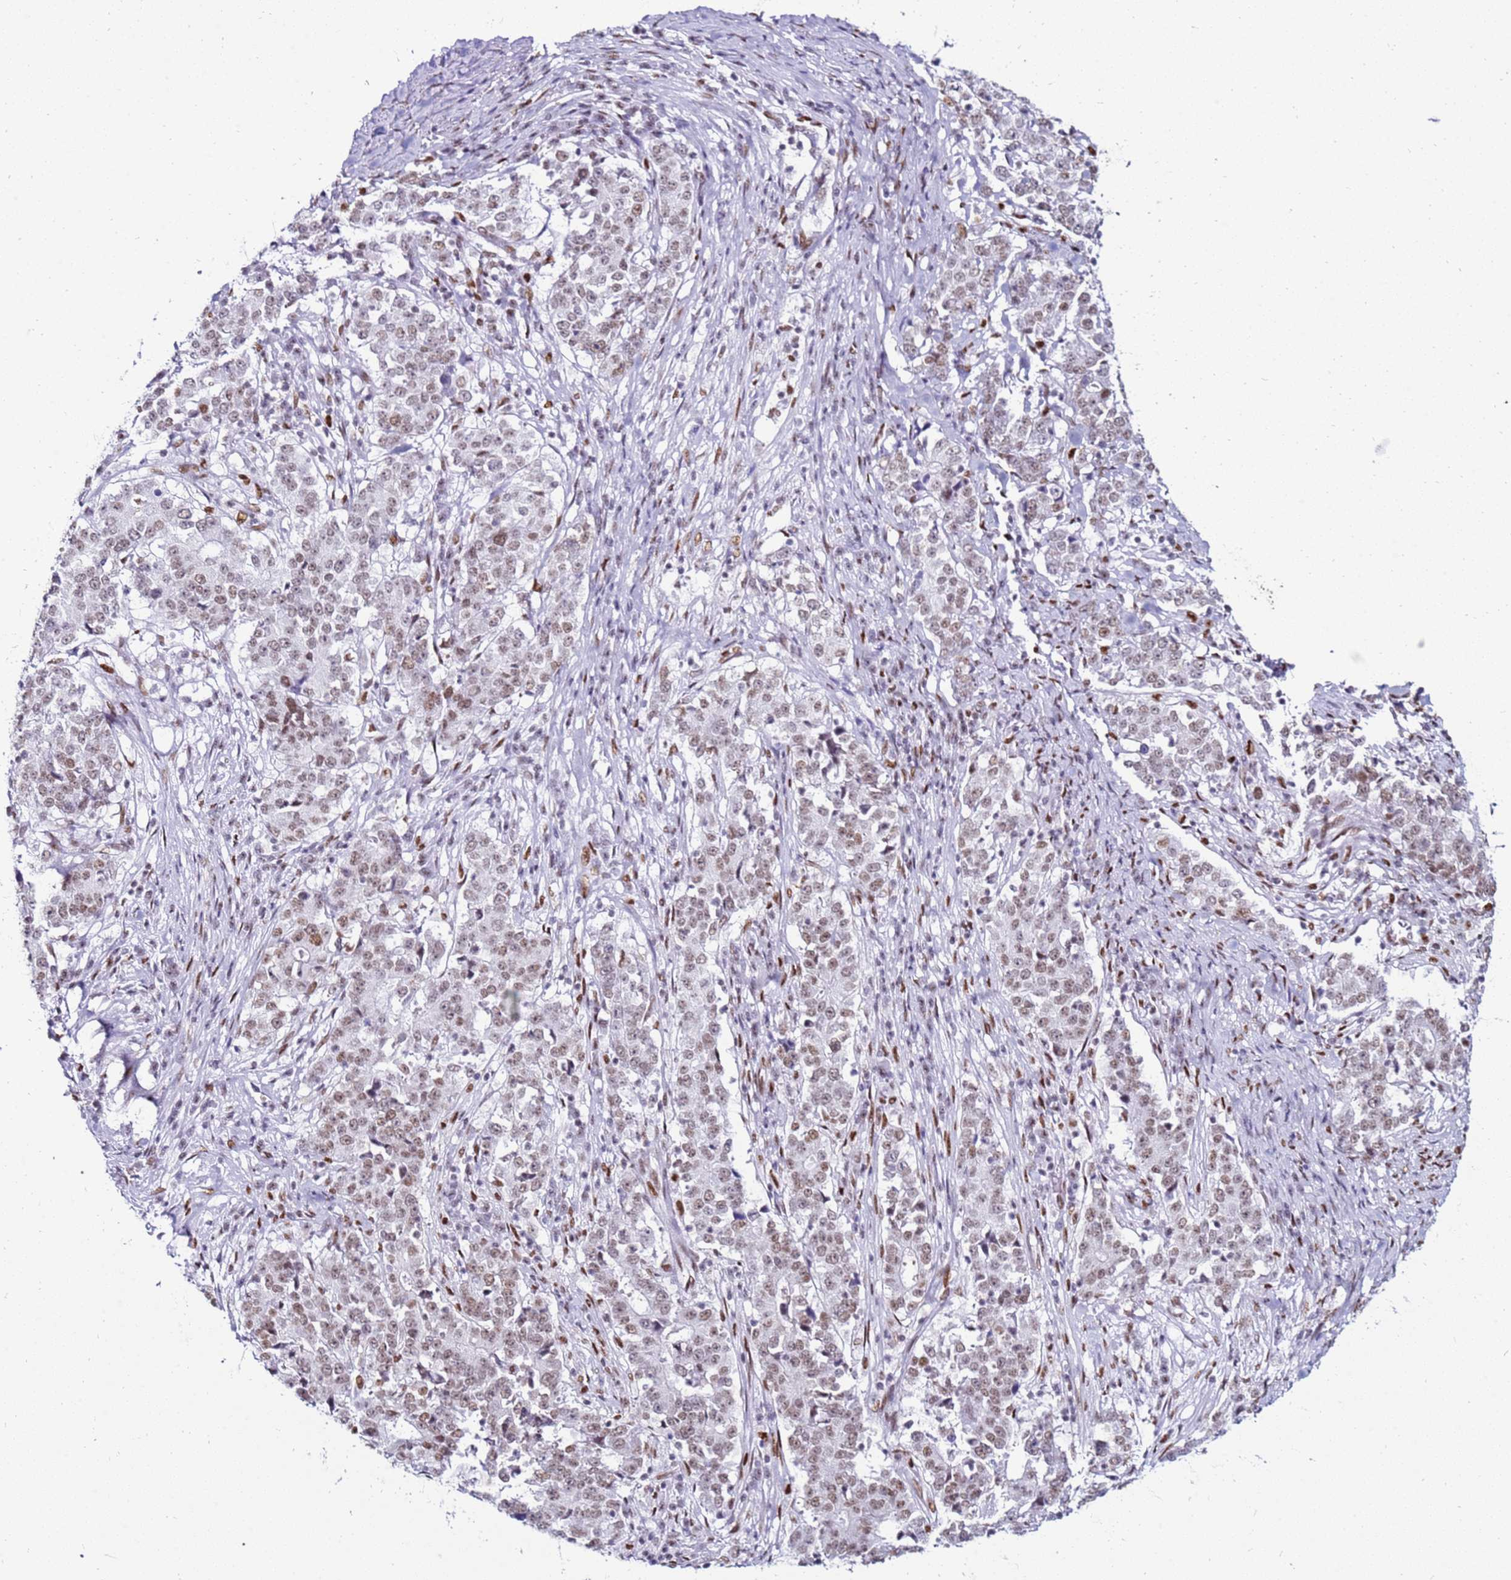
{"staining": {"intensity": "weak", "quantity": "25%-75%", "location": "nuclear"}, "tissue": "stomach cancer", "cell_type": "Tumor cells", "image_type": "cancer", "snomed": [{"axis": "morphology", "description": "Adenocarcinoma, NOS"}, {"axis": "topography", "description": "Stomach"}], "caption": "About 25%-75% of tumor cells in human stomach adenocarcinoma demonstrate weak nuclear protein positivity as visualized by brown immunohistochemical staining.", "gene": "KPNA4", "patient": {"sex": "male", "age": 59}}